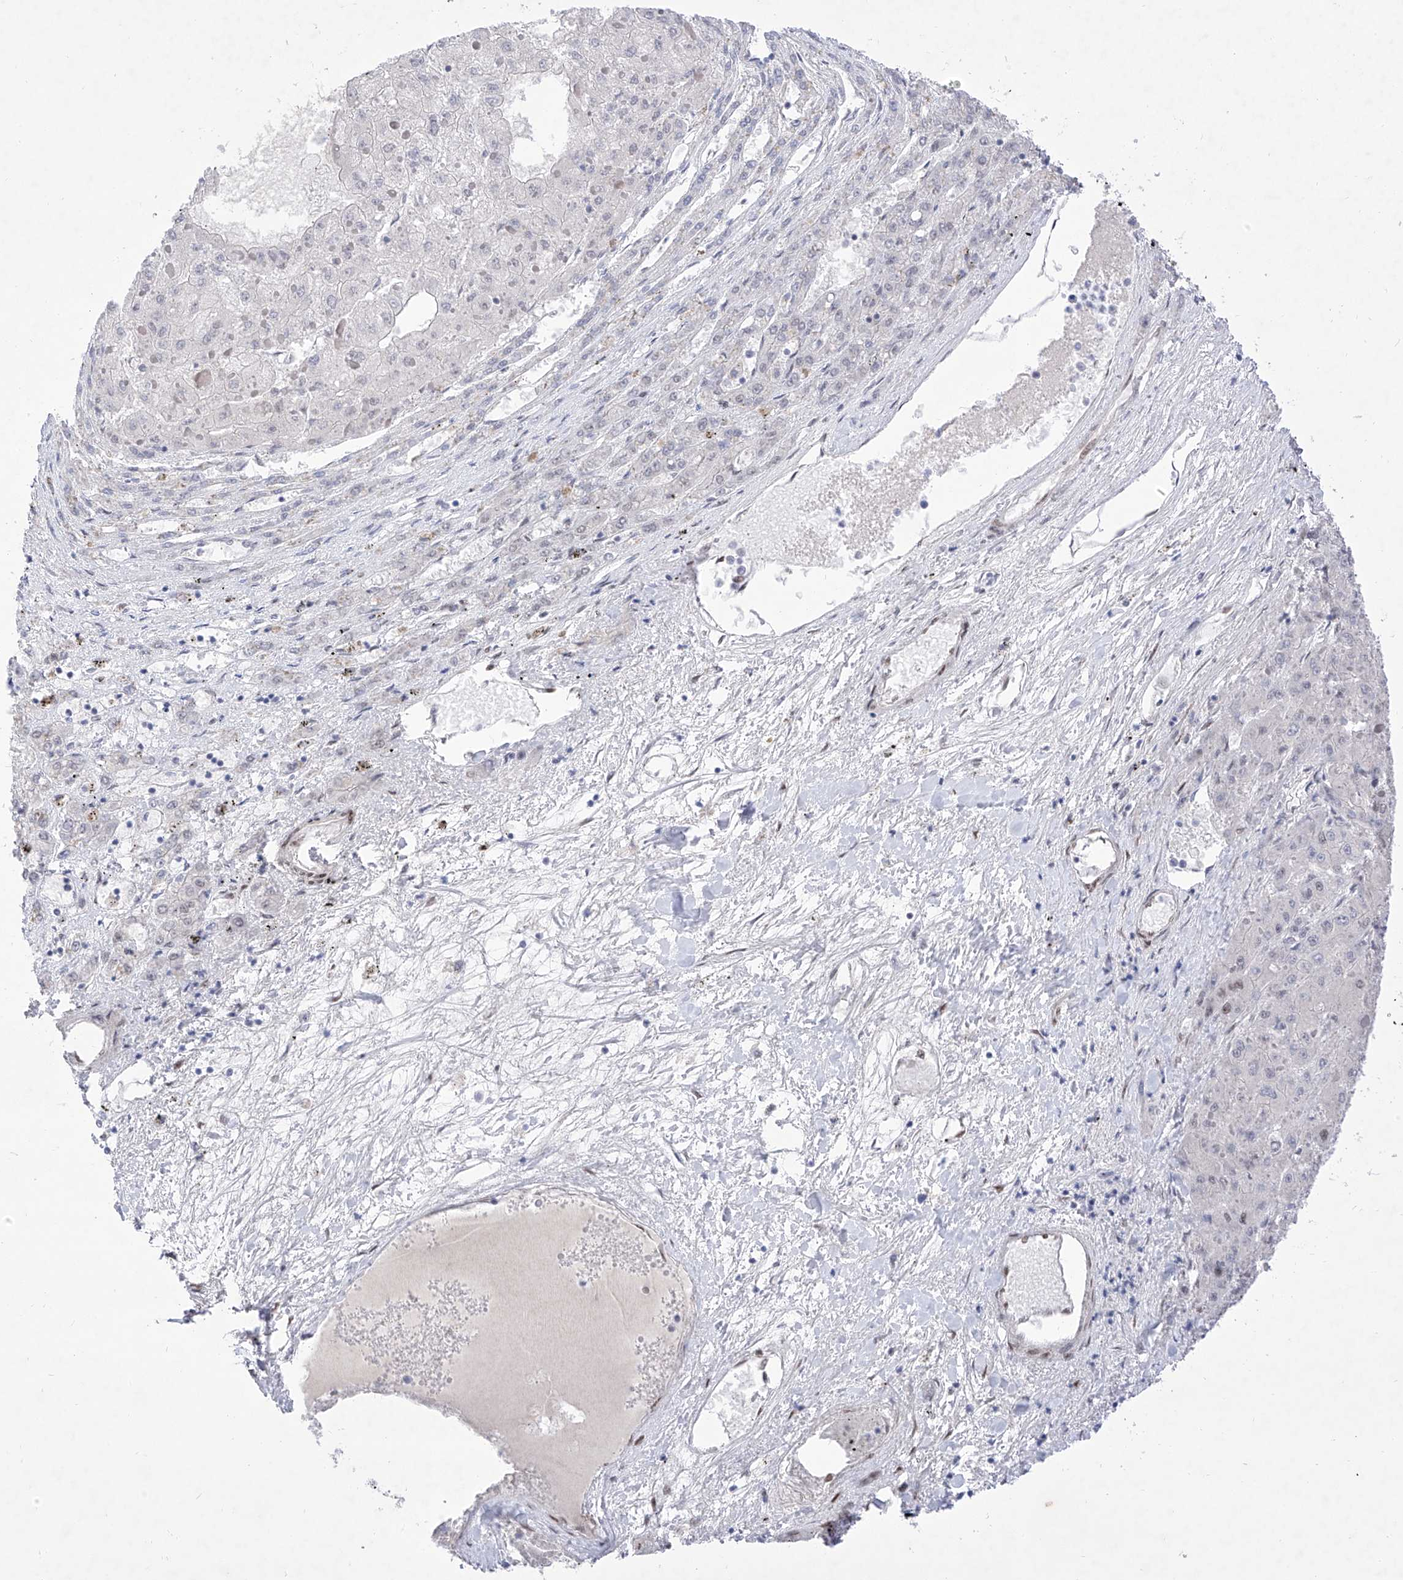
{"staining": {"intensity": "negative", "quantity": "none", "location": "none"}, "tissue": "liver cancer", "cell_type": "Tumor cells", "image_type": "cancer", "snomed": [{"axis": "morphology", "description": "Carcinoma, Hepatocellular, NOS"}, {"axis": "topography", "description": "Liver"}], "caption": "Tumor cells show no significant expression in liver cancer.", "gene": "ATN1", "patient": {"sex": "female", "age": 73}}